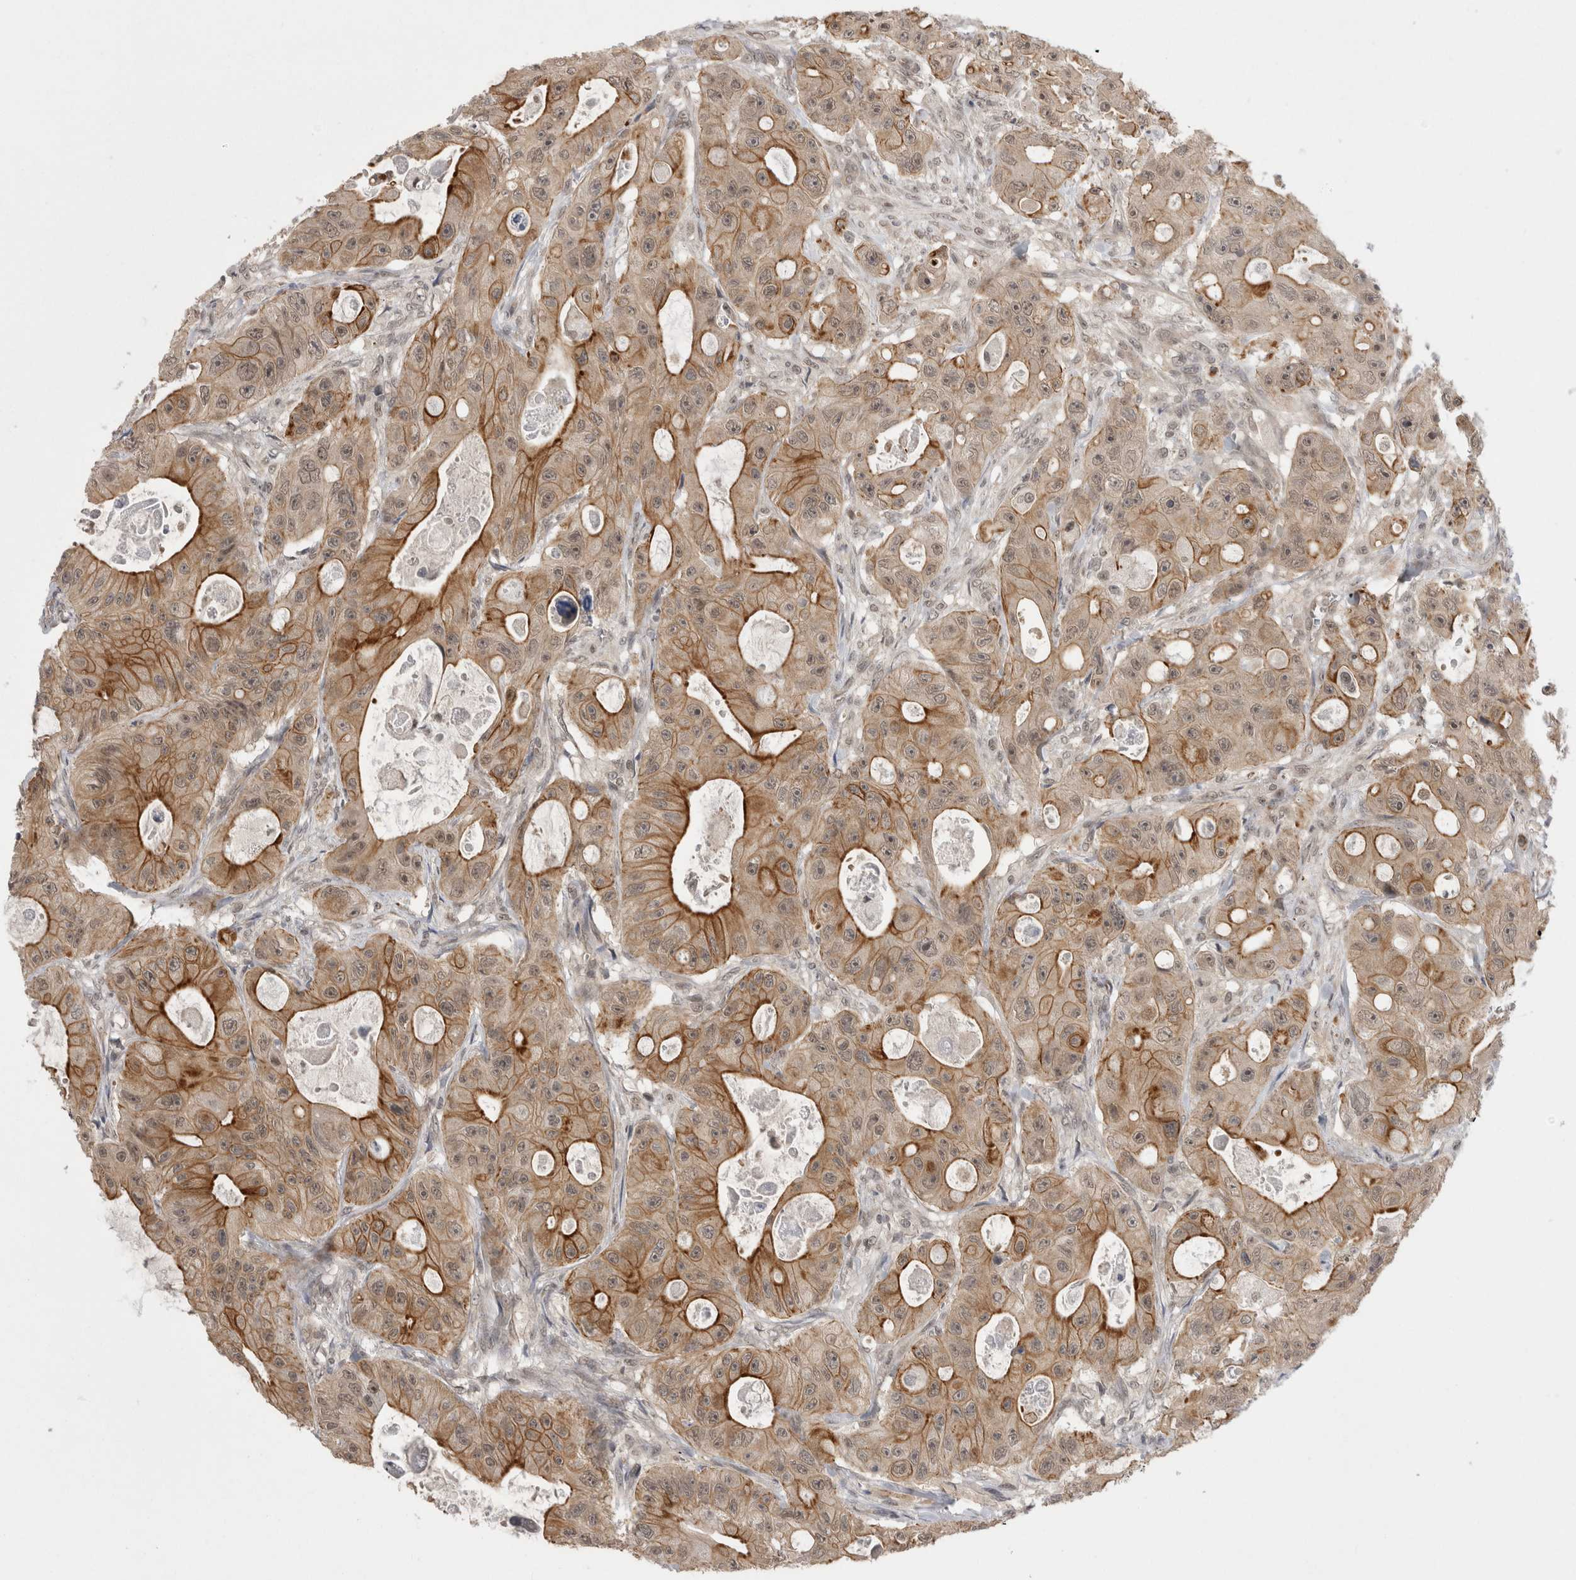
{"staining": {"intensity": "moderate", "quantity": ">75%", "location": "cytoplasmic/membranous"}, "tissue": "colorectal cancer", "cell_type": "Tumor cells", "image_type": "cancer", "snomed": [{"axis": "morphology", "description": "Adenocarcinoma, NOS"}, {"axis": "topography", "description": "Colon"}], "caption": "Moderate cytoplasmic/membranous staining is present in approximately >75% of tumor cells in colorectal cancer.", "gene": "ZNF341", "patient": {"sex": "female", "age": 46}}